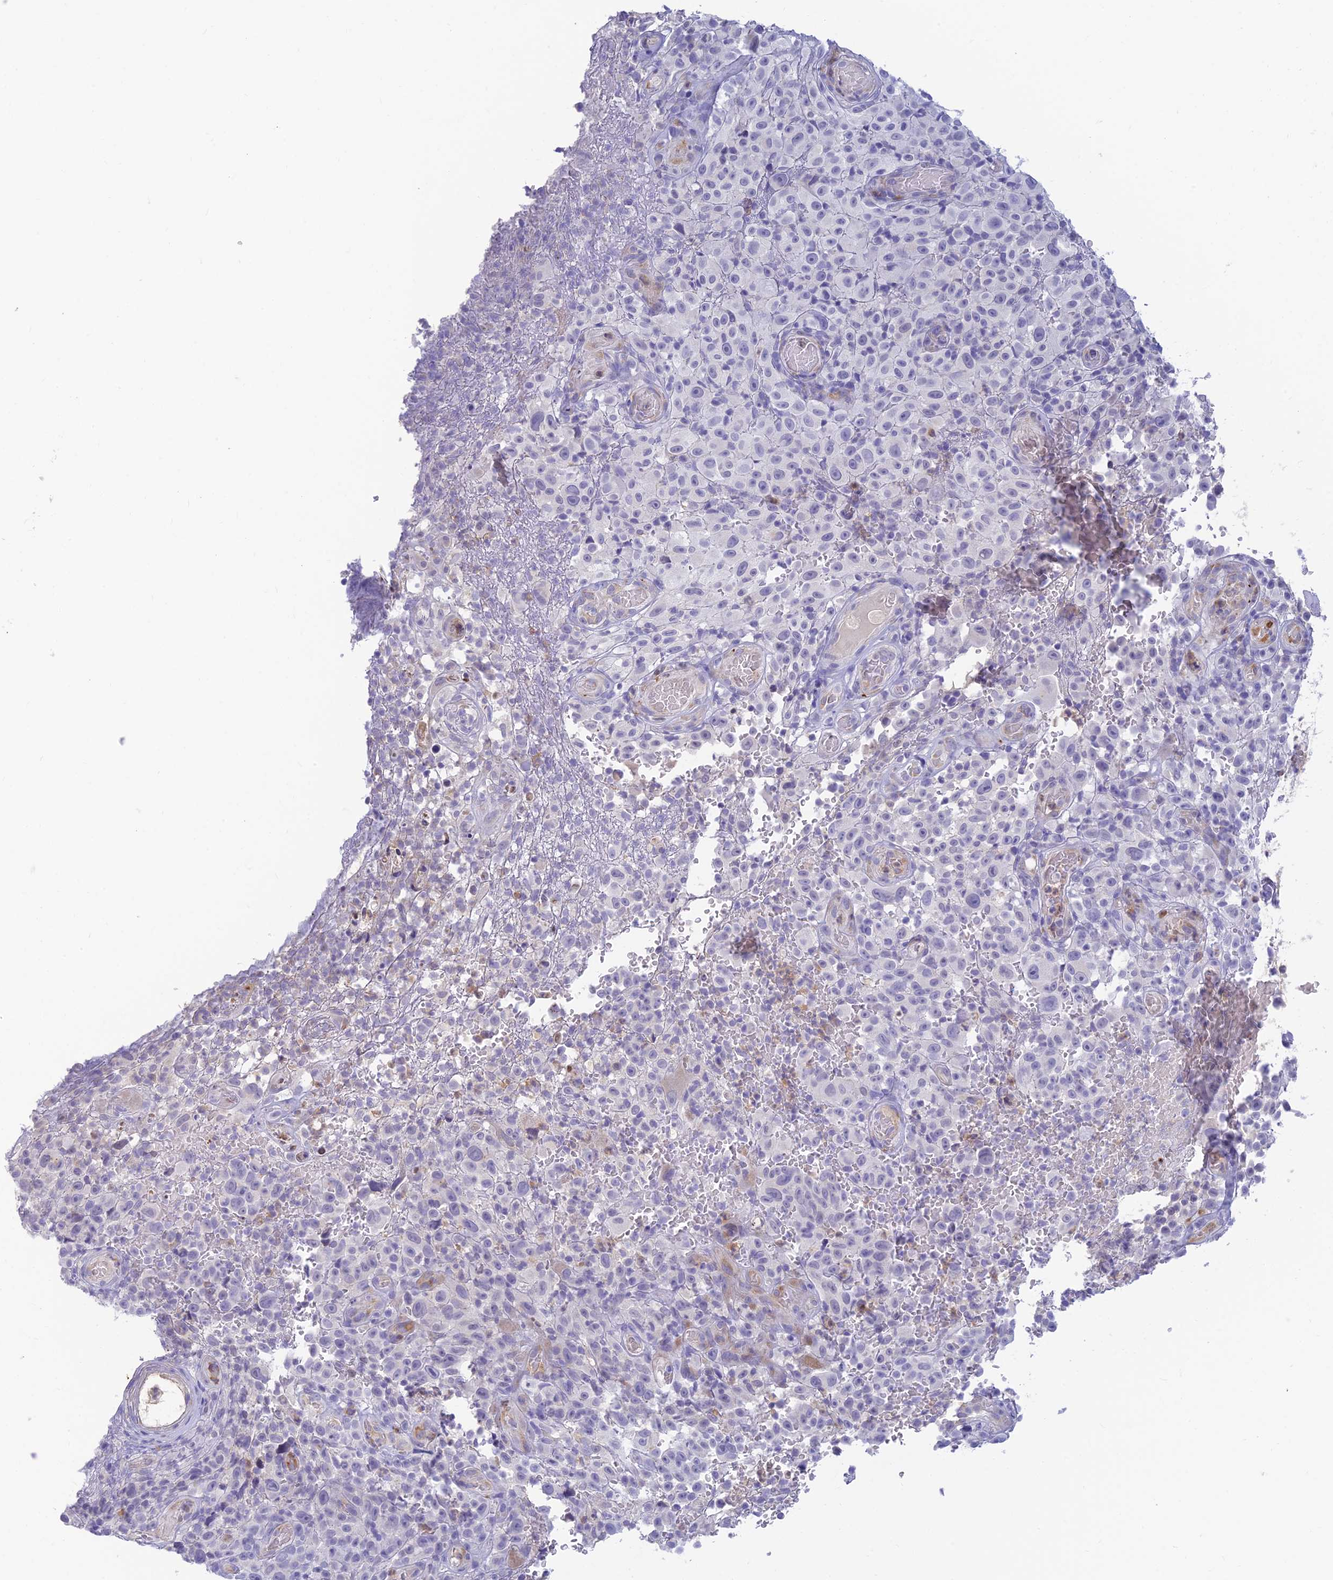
{"staining": {"intensity": "negative", "quantity": "none", "location": "none"}, "tissue": "melanoma", "cell_type": "Tumor cells", "image_type": "cancer", "snomed": [{"axis": "morphology", "description": "Malignant melanoma, NOS"}, {"axis": "topography", "description": "Skin"}], "caption": "This is an immunohistochemistry (IHC) histopathology image of human melanoma. There is no expression in tumor cells.", "gene": "INTS13", "patient": {"sex": "female", "age": 82}}